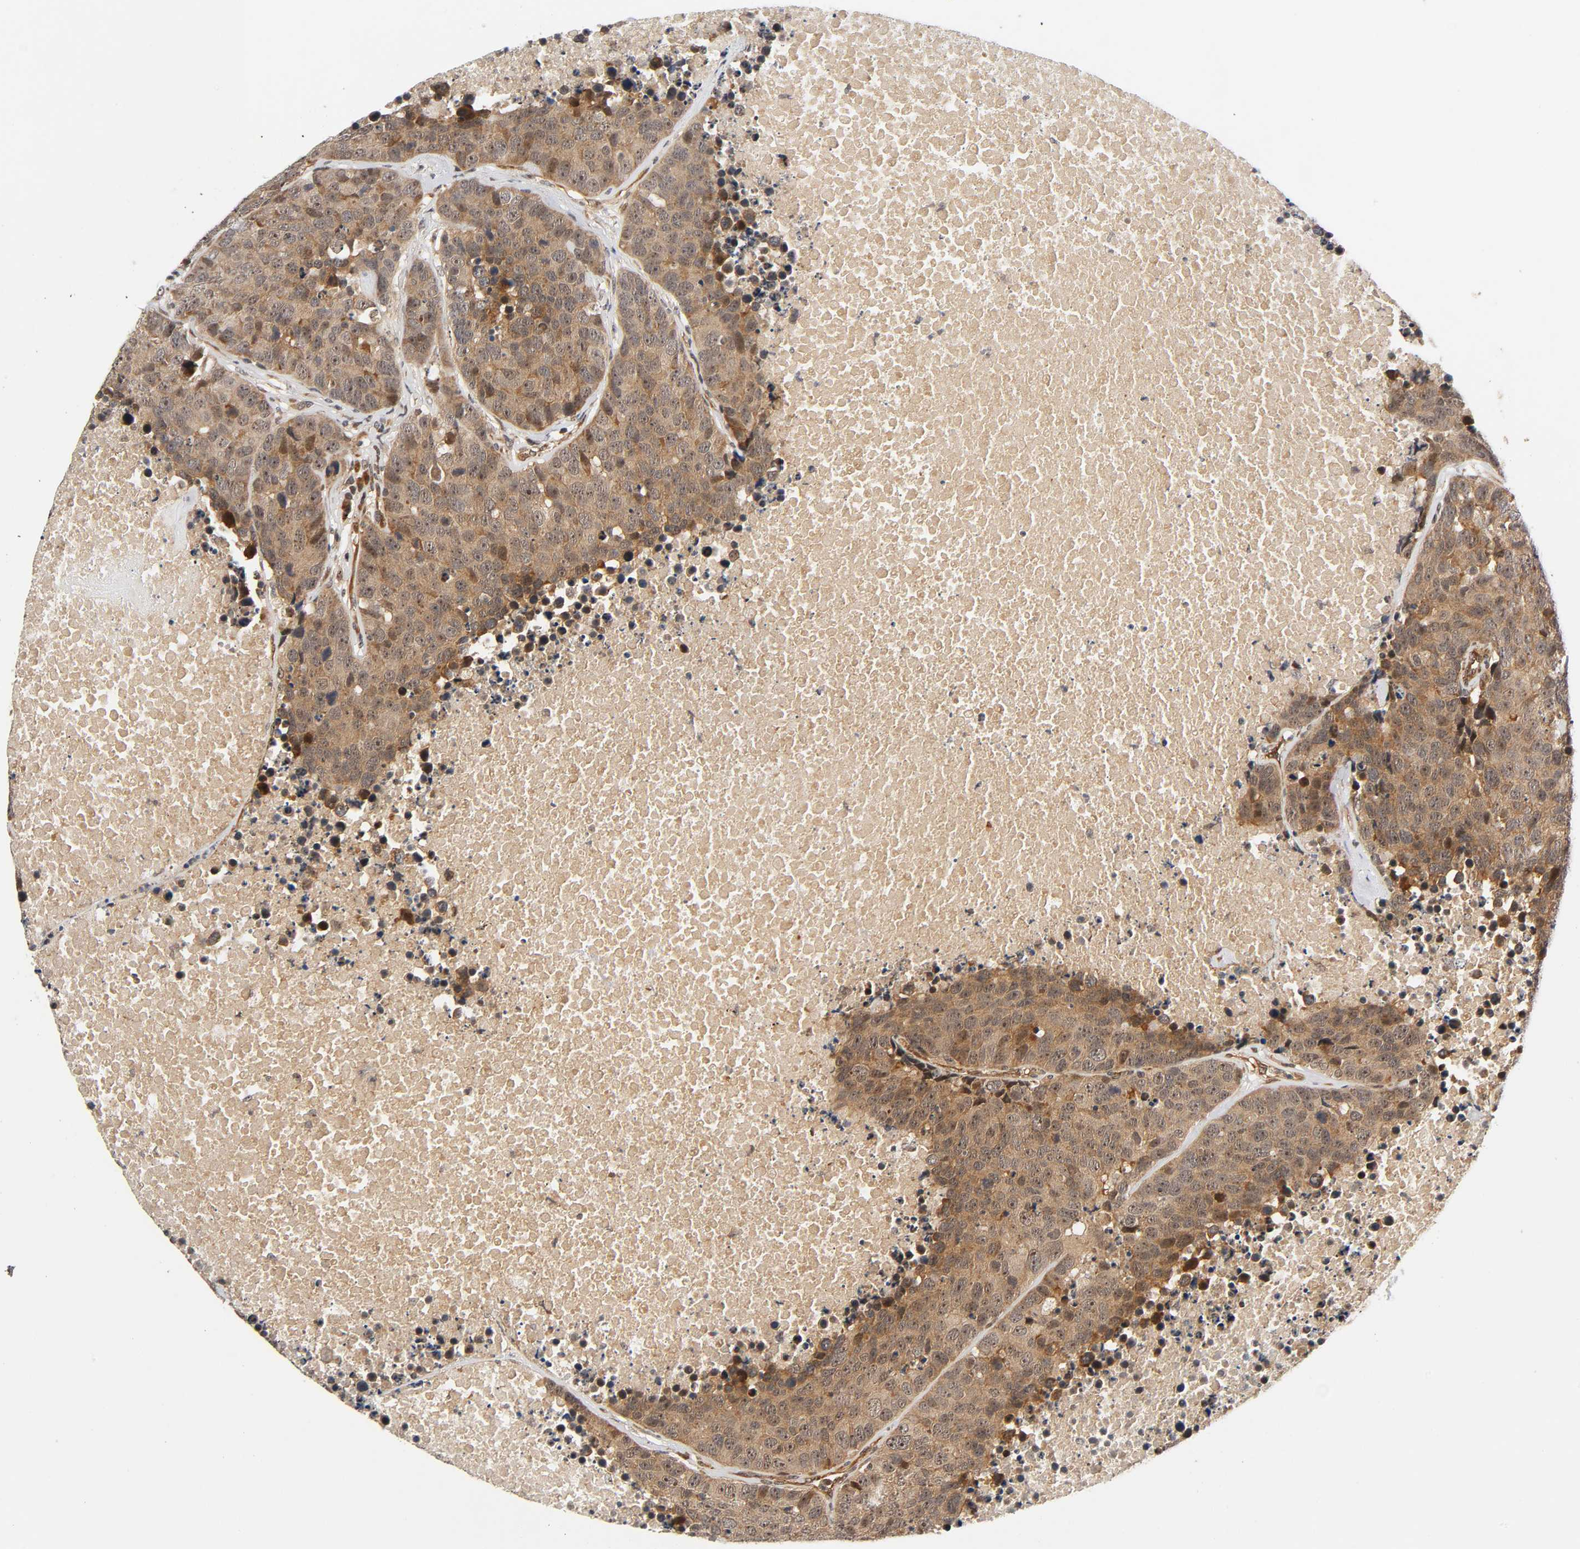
{"staining": {"intensity": "moderate", "quantity": ">75%", "location": "cytoplasmic/membranous,nuclear"}, "tissue": "carcinoid", "cell_type": "Tumor cells", "image_type": "cancer", "snomed": [{"axis": "morphology", "description": "Carcinoid, malignant, NOS"}, {"axis": "topography", "description": "Lung"}], "caption": "Carcinoid (malignant) stained for a protein reveals moderate cytoplasmic/membranous and nuclear positivity in tumor cells. (IHC, brightfield microscopy, high magnification).", "gene": "IQCJ-SCHIP1", "patient": {"sex": "male", "age": 60}}